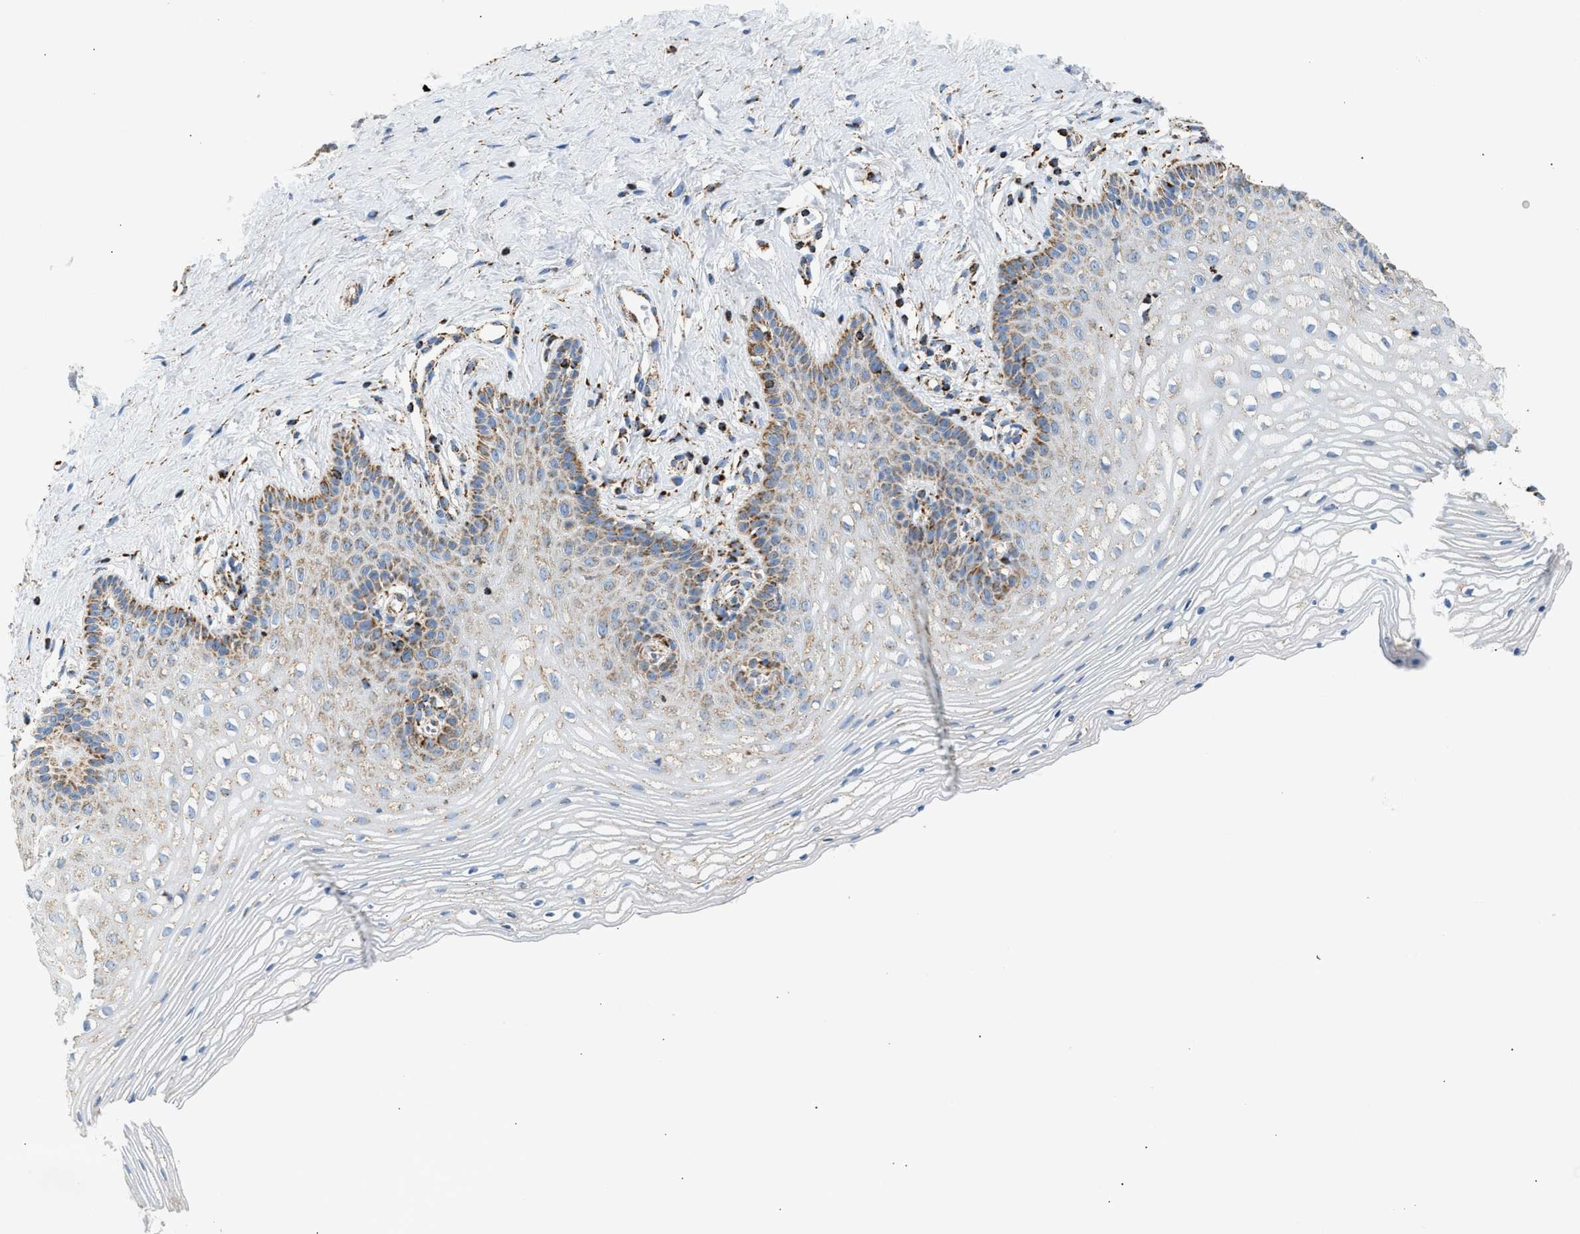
{"staining": {"intensity": "moderate", "quantity": "25%-75%", "location": "cytoplasmic/membranous"}, "tissue": "vagina", "cell_type": "Squamous epithelial cells", "image_type": "normal", "snomed": [{"axis": "morphology", "description": "Normal tissue, NOS"}, {"axis": "topography", "description": "Vagina"}], "caption": "Protein staining of normal vagina demonstrates moderate cytoplasmic/membranous staining in about 25%-75% of squamous epithelial cells.", "gene": "OGDH", "patient": {"sex": "female", "age": 32}}